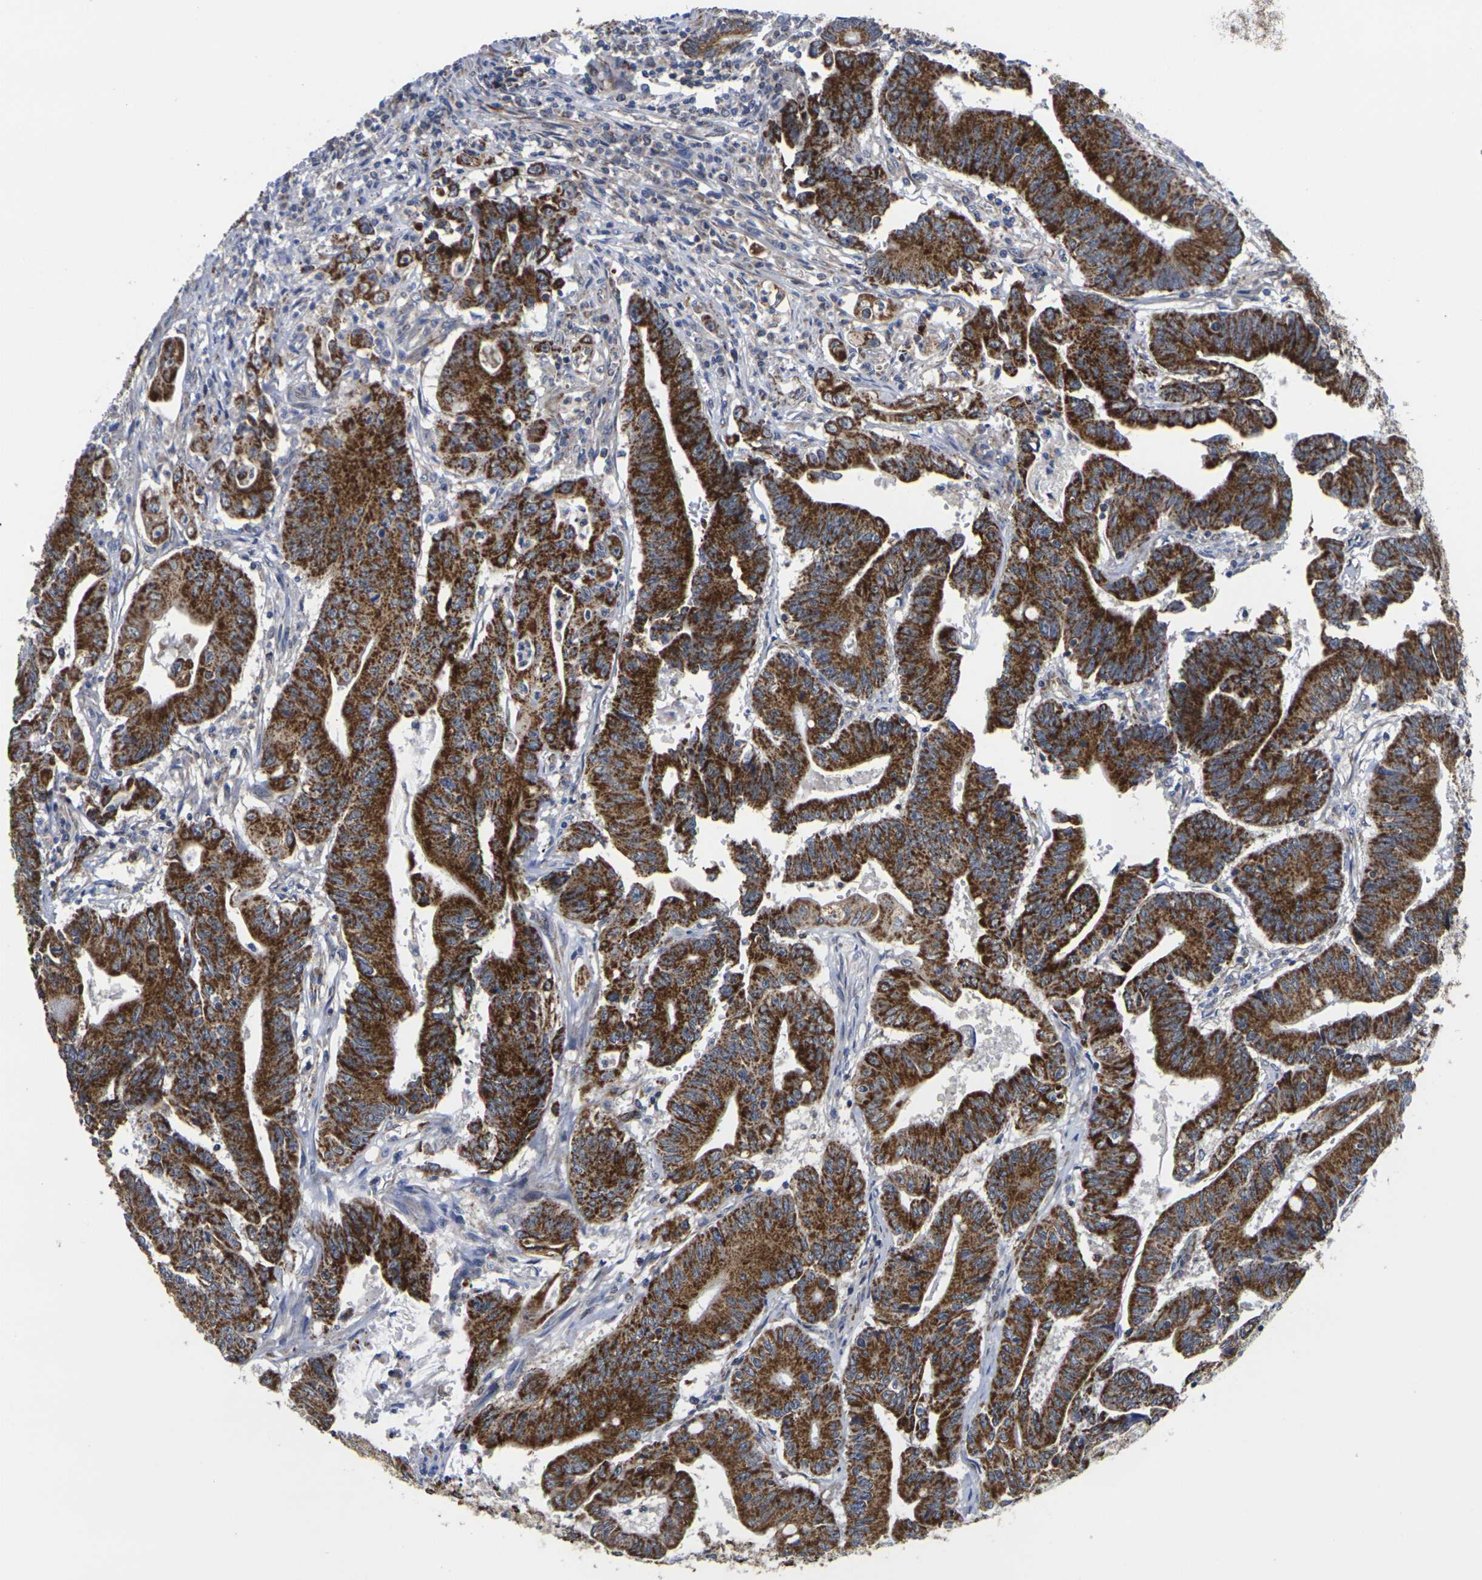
{"staining": {"intensity": "strong", "quantity": ">75%", "location": "cytoplasmic/membranous"}, "tissue": "colorectal cancer", "cell_type": "Tumor cells", "image_type": "cancer", "snomed": [{"axis": "morphology", "description": "Adenocarcinoma, NOS"}, {"axis": "topography", "description": "Colon"}], "caption": "Colorectal cancer (adenocarcinoma) stained with a protein marker exhibits strong staining in tumor cells.", "gene": "P2RY11", "patient": {"sex": "male", "age": 45}}